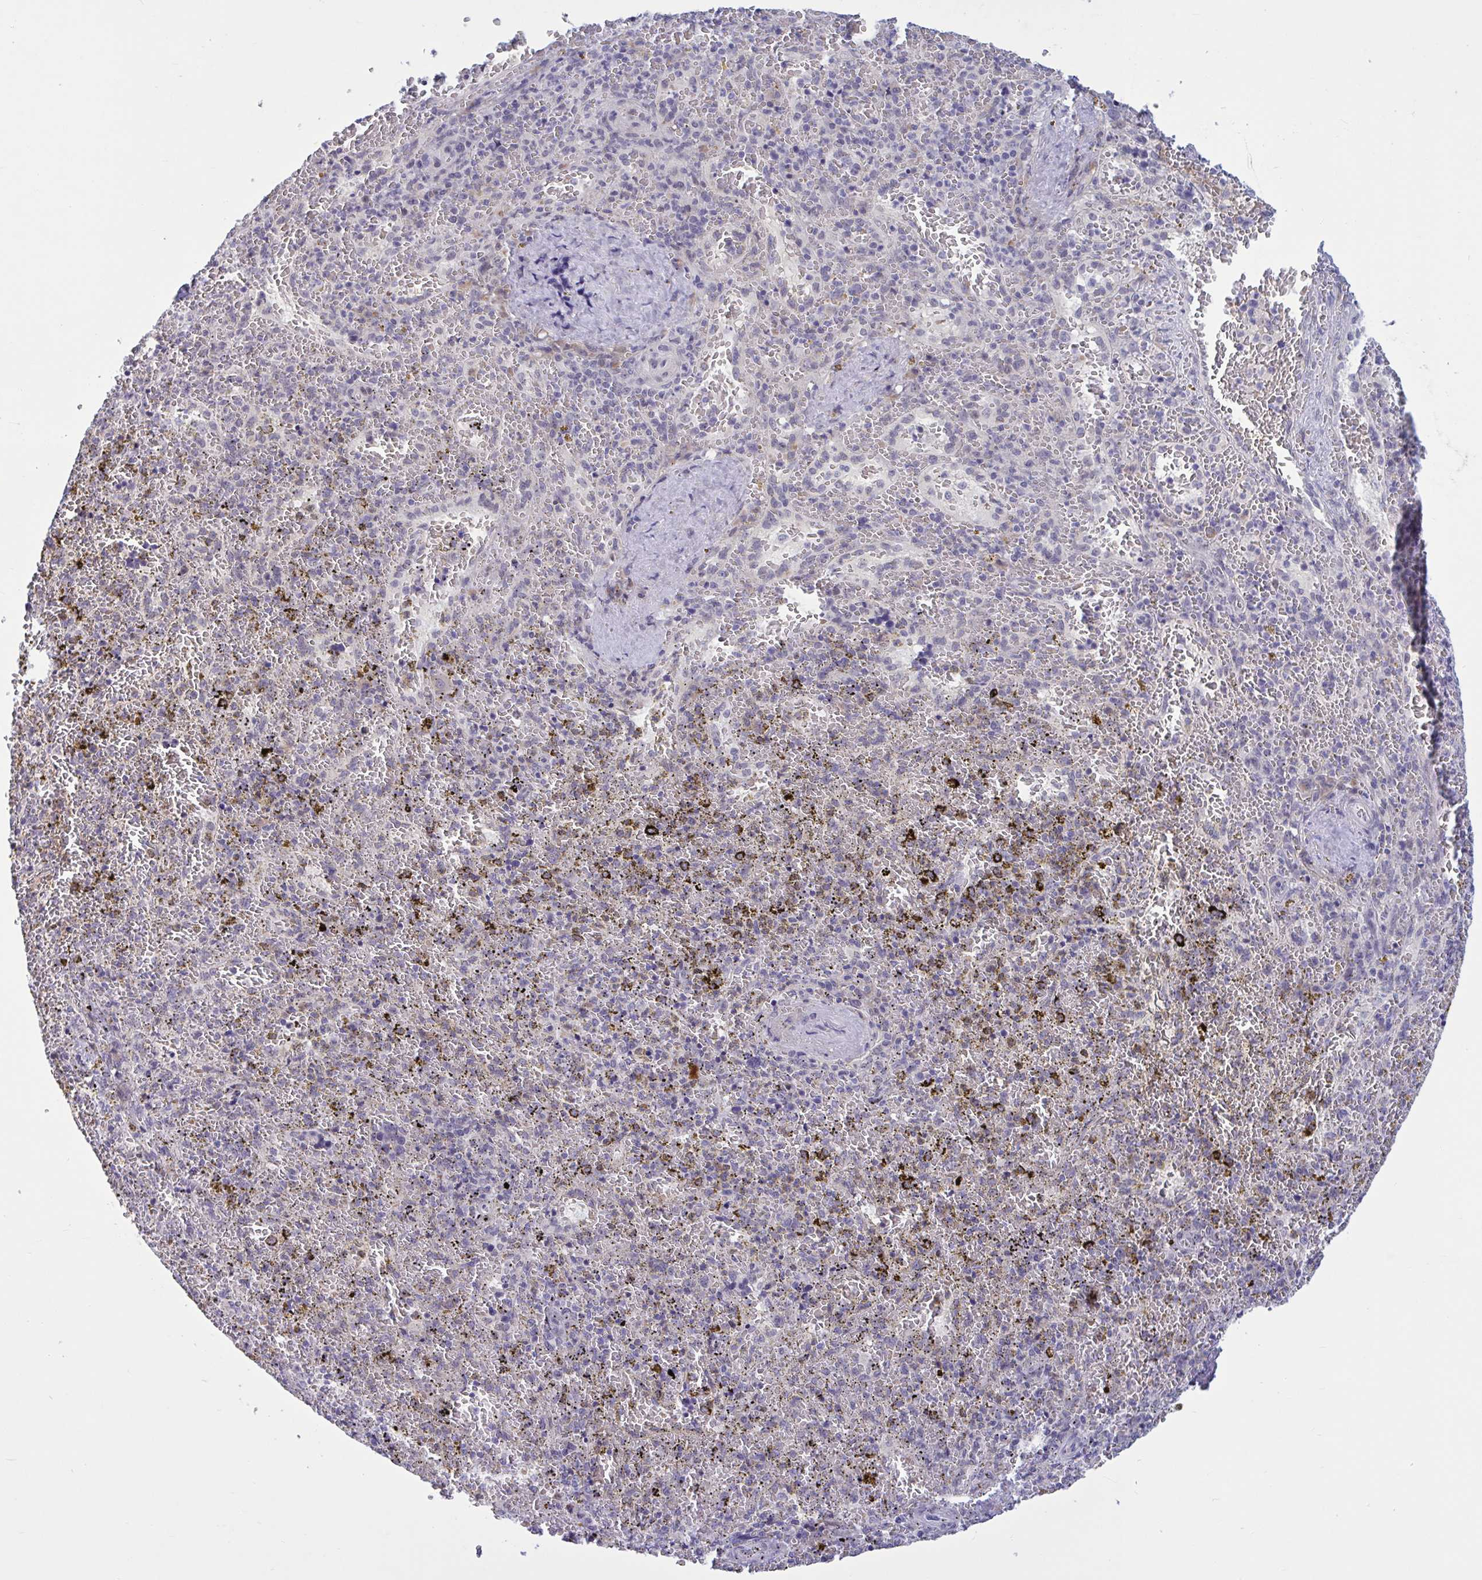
{"staining": {"intensity": "negative", "quantity": "none", "location": "none"}, "tissue": "spleen", "cell_type": "Cells in red pulp", "image_type": "normal", "snomed": [{"axis": "morphology", "description": "Normal tissue, NOS"}, {"axis": "topography", "description": "Spleen"}], "caption": "Protein analysis of benign spleen demonstrates no significant expression in cells in red pulp.", "gene": "CNGB3", "patient": {"sex": "female", "age": 50}}